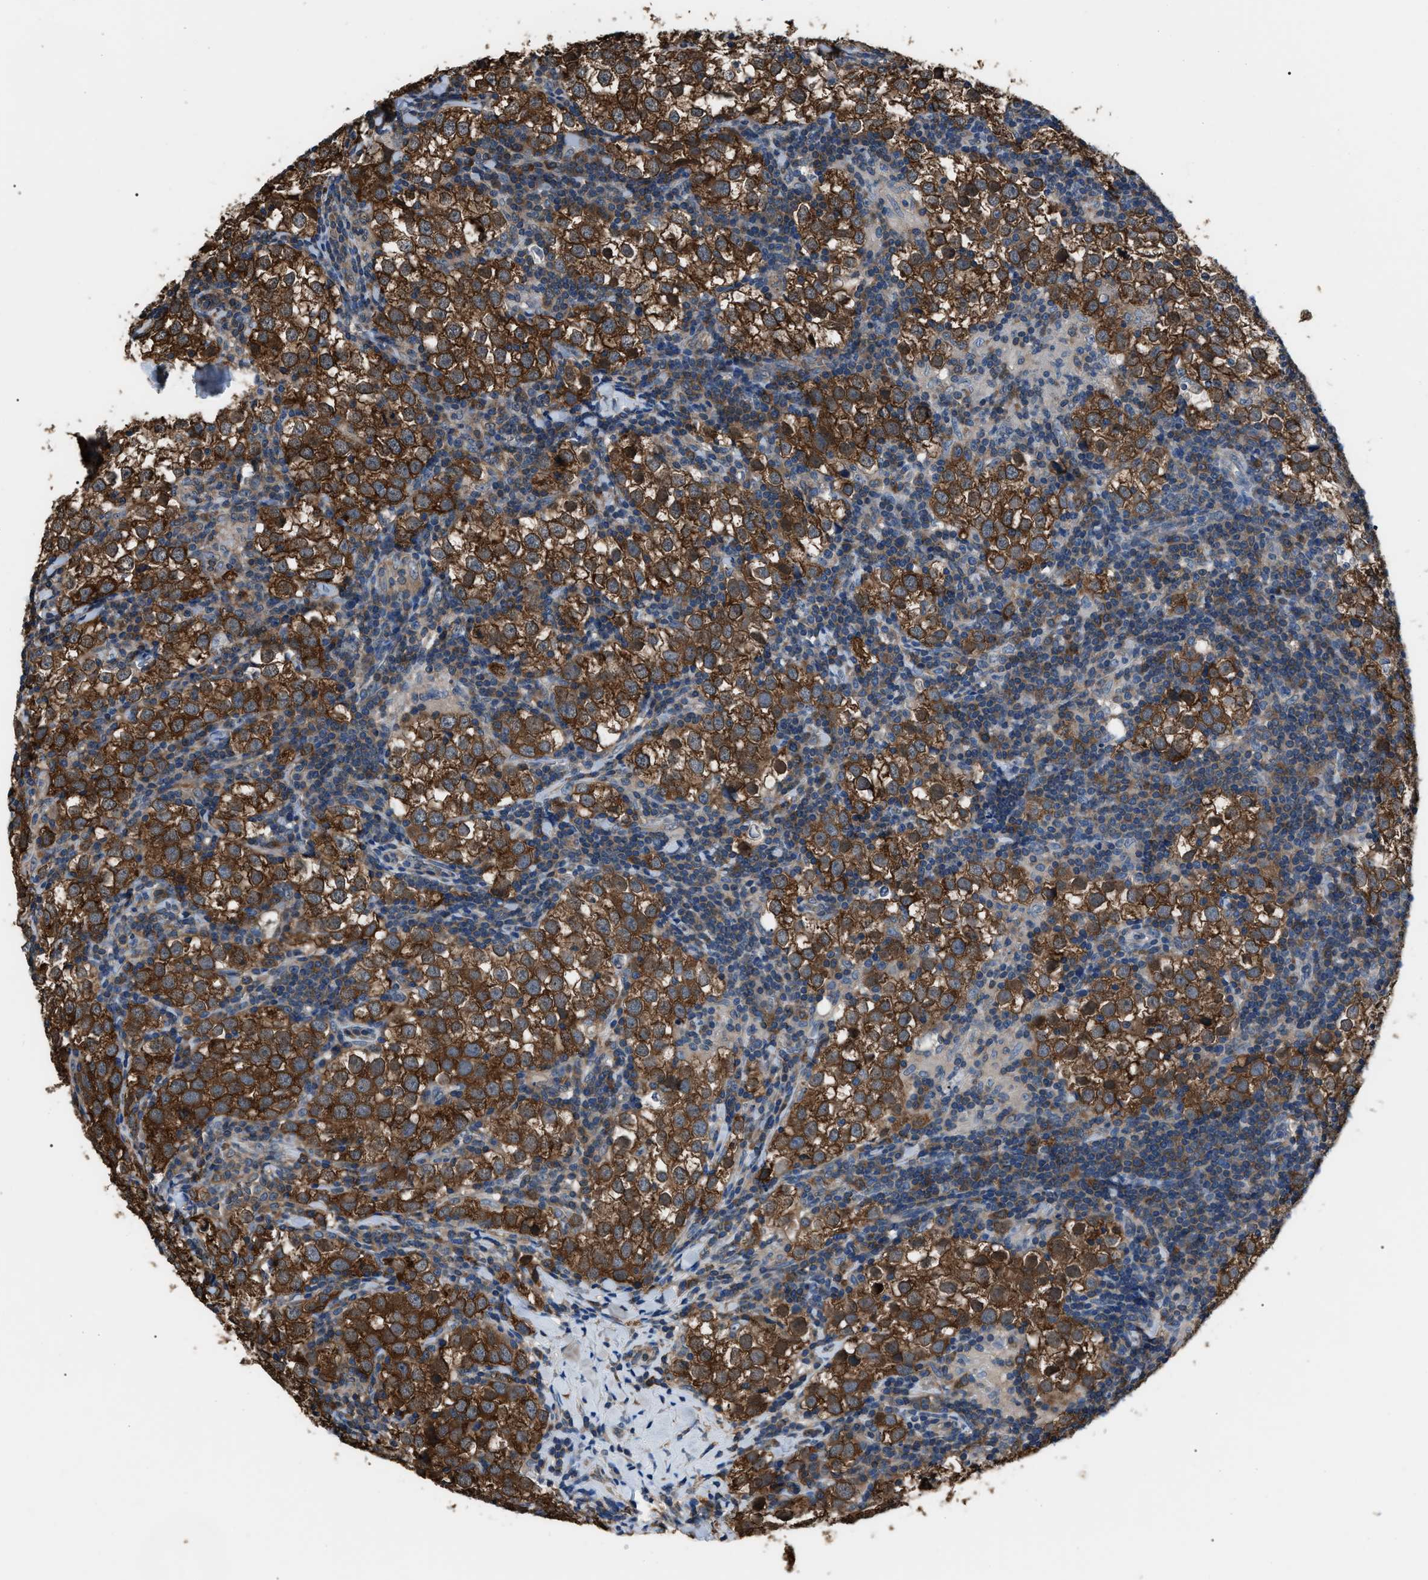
{"staining": {"intensity": "strong", "quantity": ">75%", "location": "cytoplasmic/membranous"}, "tissue": "testis cancer", "cell_type": "Tumor cells", "image_type": "cancer", "snomed": [{"axis": "morphology", "description": "Seminoma, NOS"}, {"axis": "morphology", "description": "Carcinoma, Embryonal, NOS"}, {"axis": "topography", "description": "Testis"}], "caption": "The histopathology image demonstrates immunohistochemical staining of seminoma (testis). There is strong cytoplasmic/membranous positivity is appreciated in approximately >75% of tumor cells.", "gene": "PDCD5", "patient": {"sex": "male", "age": 36}}